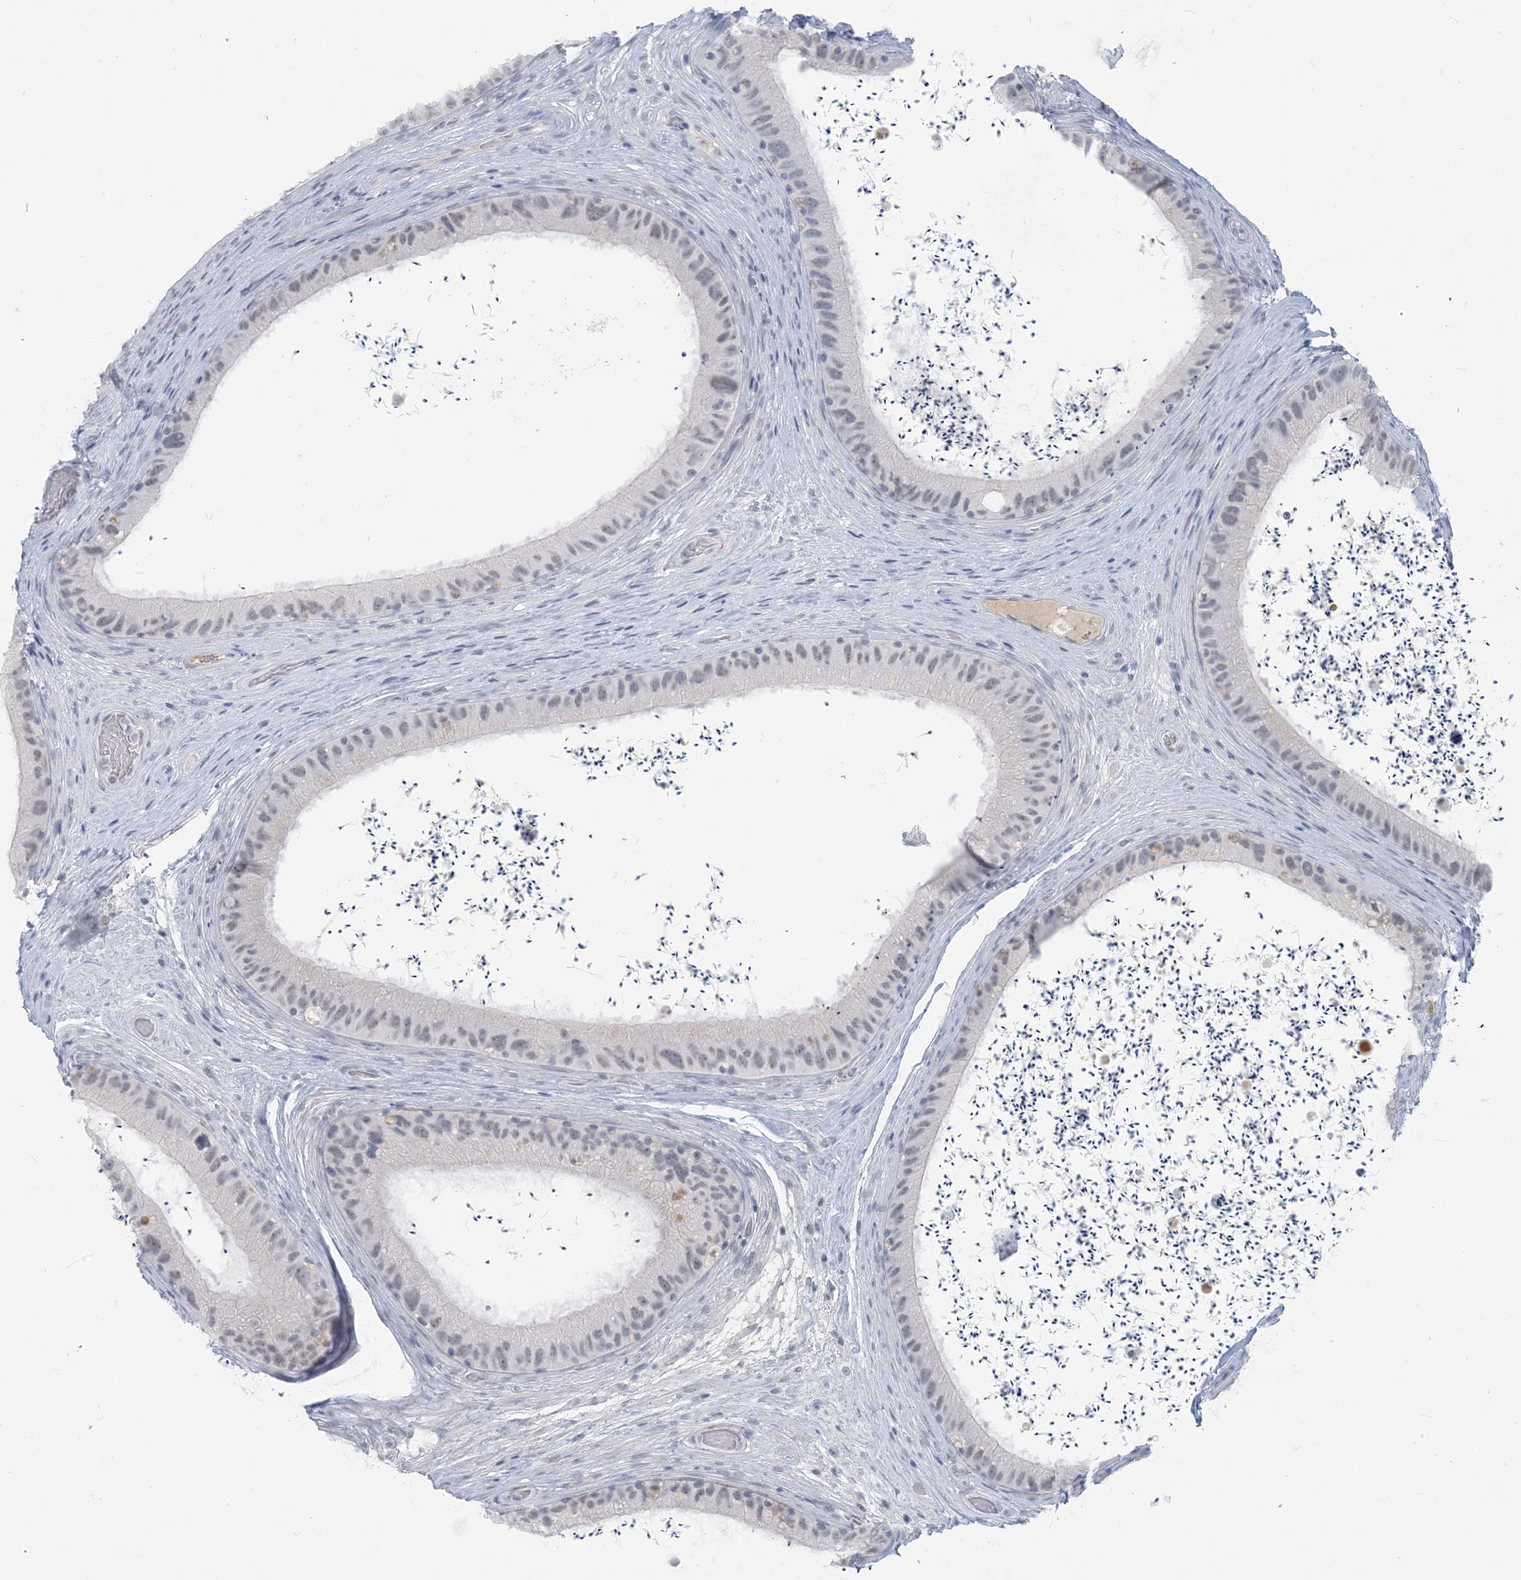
{"staining": {"intensity": "negative", "quantity": "none", "location": "none"}, "tissue": "epididymis", "cell_type": "Glandular cells", "image_type": "normal", "snomed": [{"axis": "morphology", "description": "Normal tissue, NOS"}, {"axis": "topography", "description": "Epididymis, spermatic cord, NOS"}], "caption": "DAB immunohistochemical staining of unremarkable epididymis exhibits no significant staining in glandular cells.", "gene": "SCML1", "patient": {"sex": "male", "age": 50}}